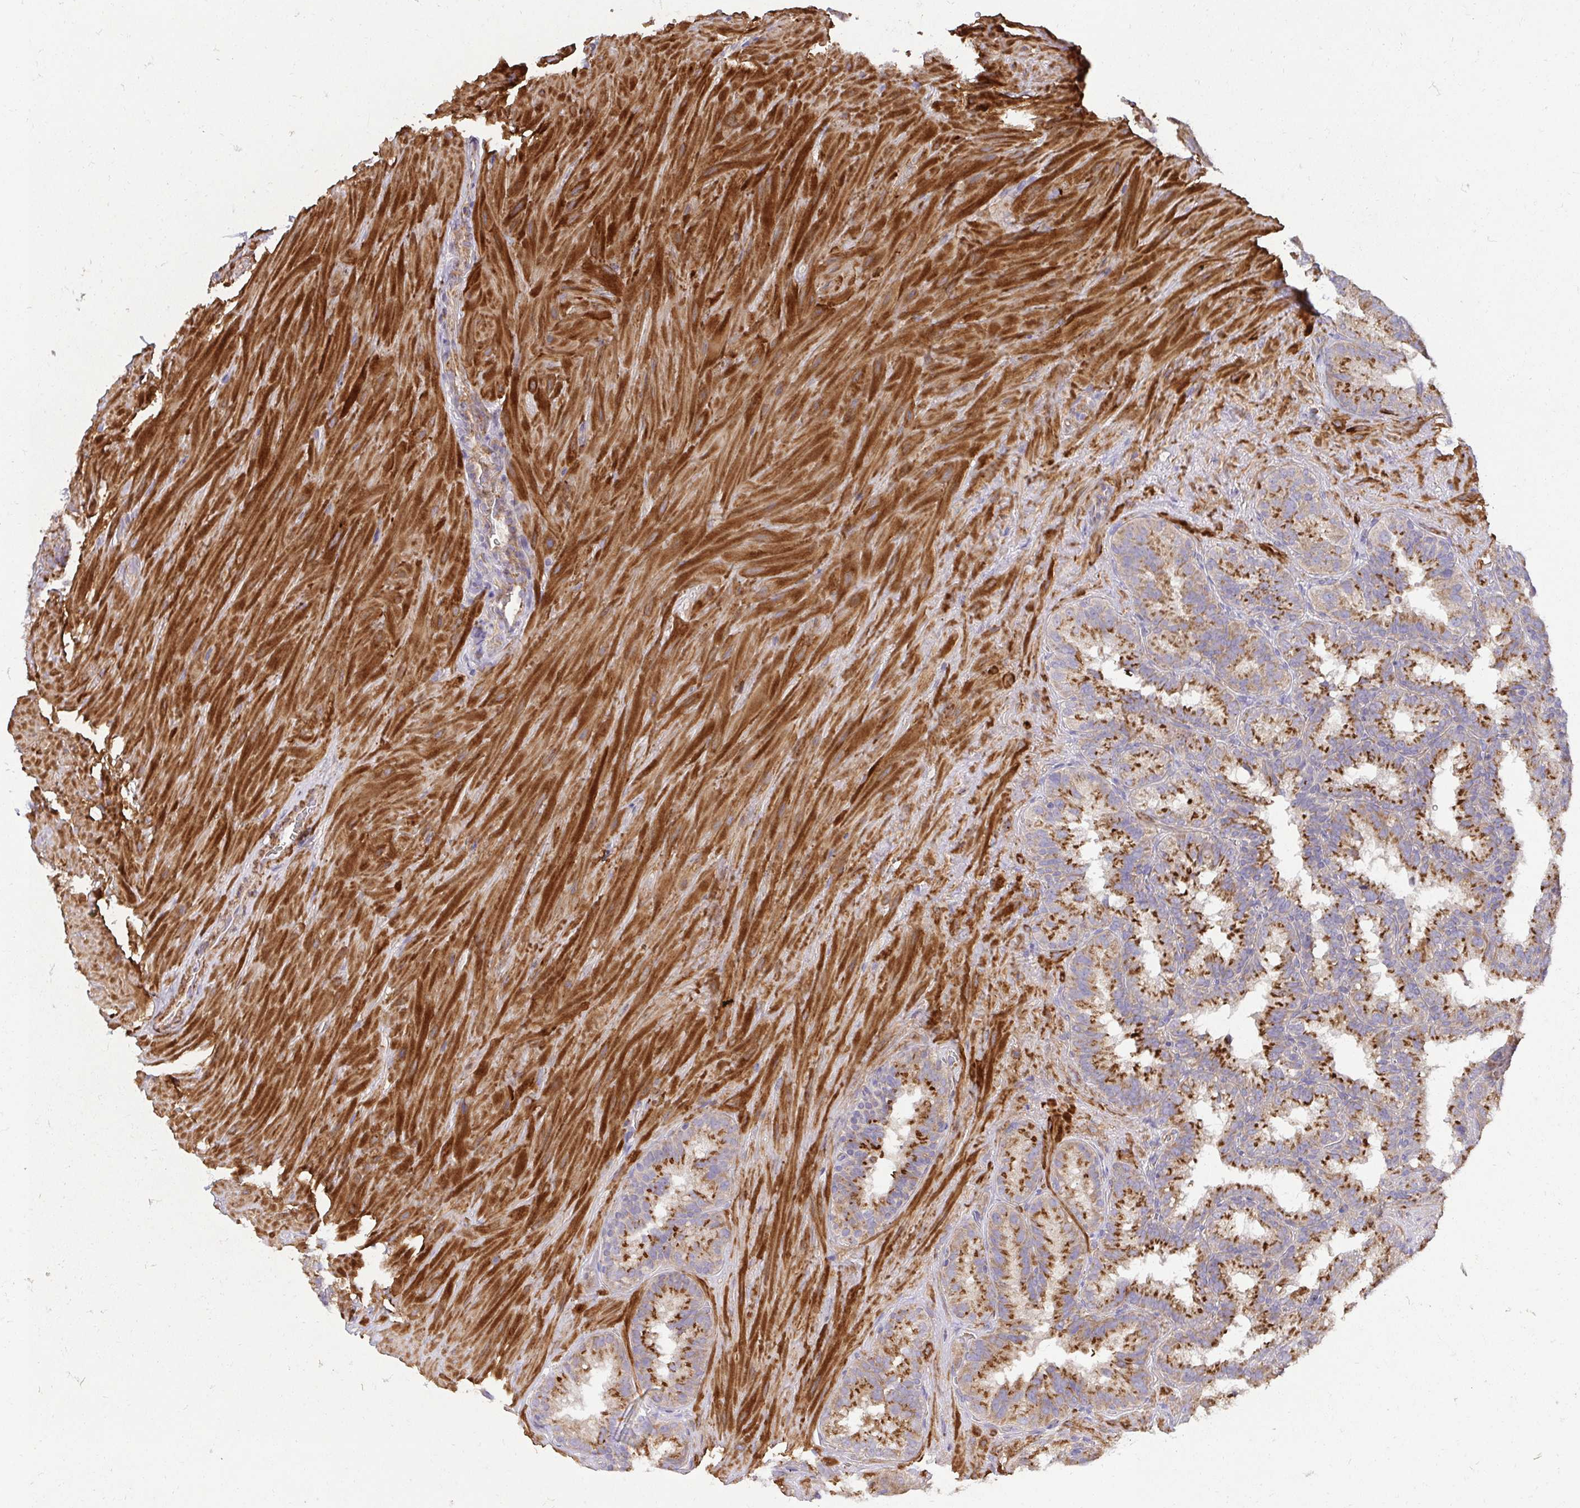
{"staining": {"intensity": "strong", "quantity": ">75%", "location": "cytoplasmic/membranous"}, "tissue": "seminal vesicle", "cell_type": "Glandular cells", "image_type": "normal", "snomed": [{"axis": "morphology", "description": "Normal tissue, NOS"}, {"axis": "topography", "description": "Seminal veicle"}], "caption": "This histopathology image shows unremarkable seminal vesicle stained with immunohistochemistry (IHC) to label a protein in brown. The cytoplasmic/membranous of glandular cells show strong positivity for the protein. Nuclei are counter-stained blue.", "gene": "TM9SF4", "patient": {"sex": "male", "age": 60}}